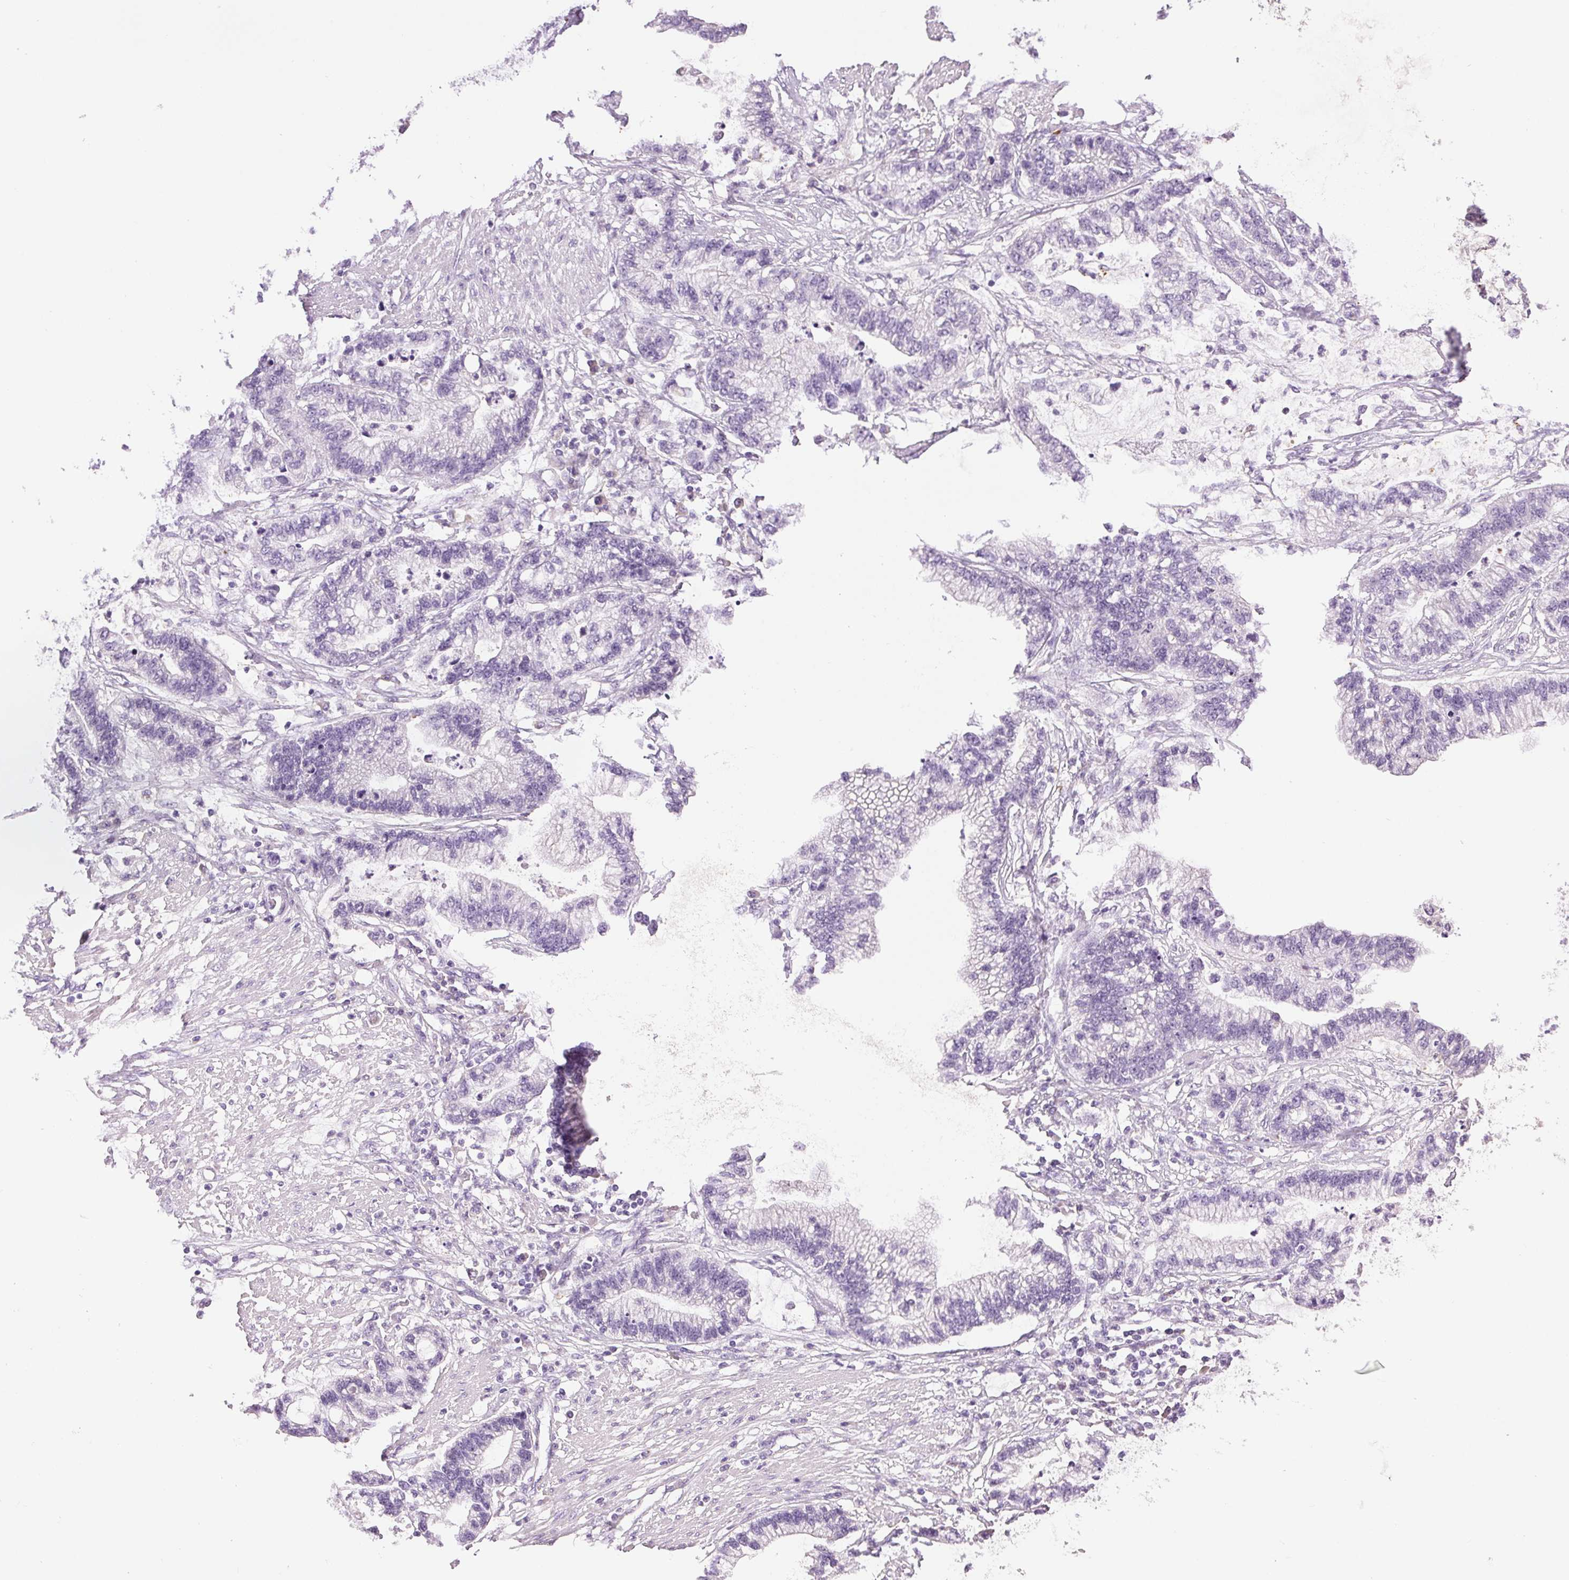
{"staining": {"intensity": "negative", "quantity": "none", "location": "none"}, "tissue": "stomach cancer", "cell_type": "Tumor cells", "image_type": "cancer", "snomed": [{"axis": "morphology", "description": "Adenocarcinoma, NOS"}, {"axis": "topography", "description": "Stomach"}], "caption": "DAB (3,3'-diaminobenzidine) immunohistochemical staining of human adenocarcinoma (stomach) displays no significant staining in tumor cells.", "gene": "BPIFB2", "patient": {"sex": "male", "age": 83}}